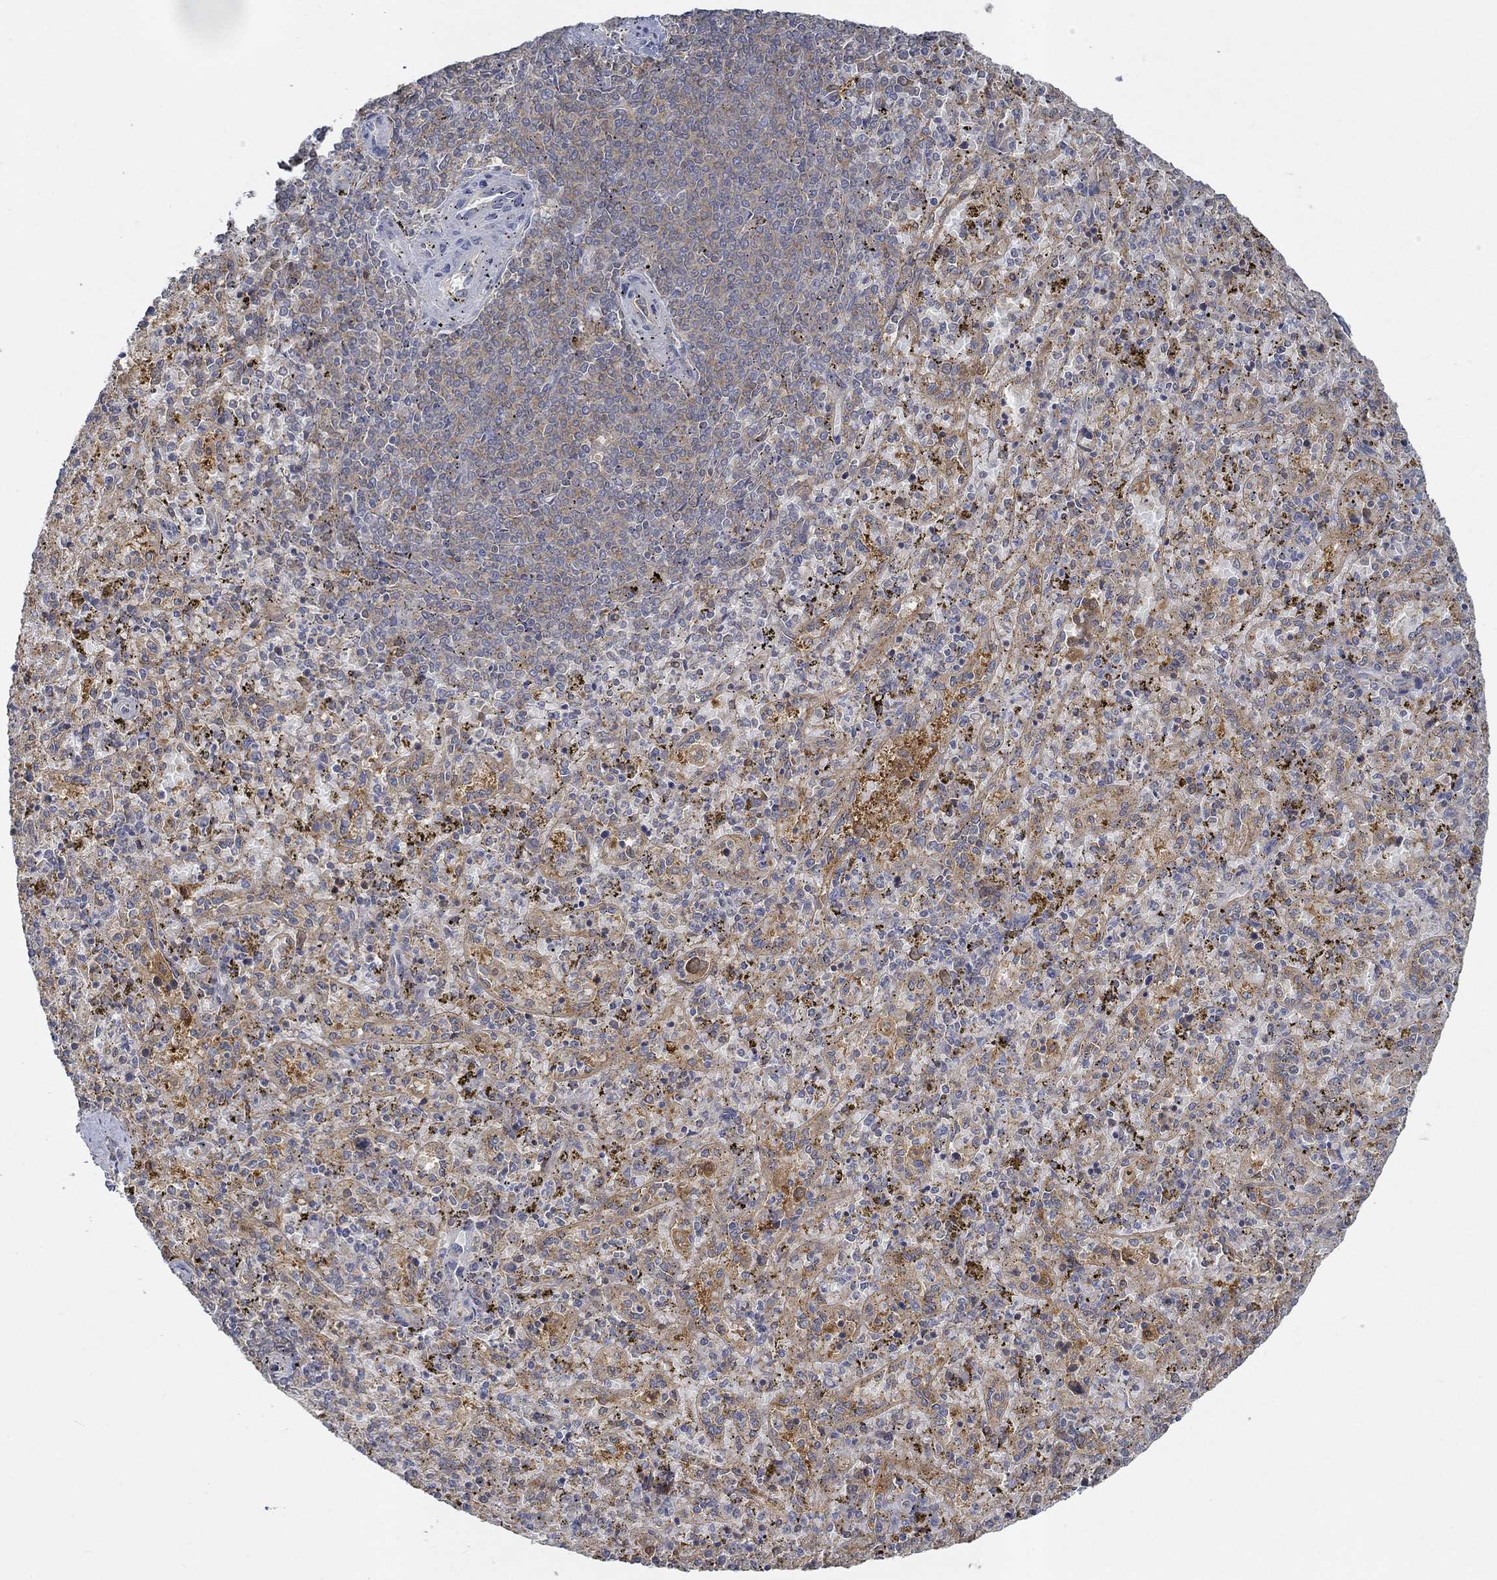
{"staining": {"intensity": "moderate", "quantity": "<25%", "location": "cytoplasmic/membranous"}, "tissue": "spleen", "cell_type": "Cells in red pulp", "image_type": "normal", "snomed": [{"axis": "morphology", "description": "Normal tissue, NOS"}, {"axis": "topography", "description": "Spleen"}], "caption": "Human spleen stained with a brown dye exhibits moderate cytoplasmic/membranous positive positivity in about <25% of cells in red pulp.", "gene": "MTHFR", "patient": {"sex": "female", "age": 50}}